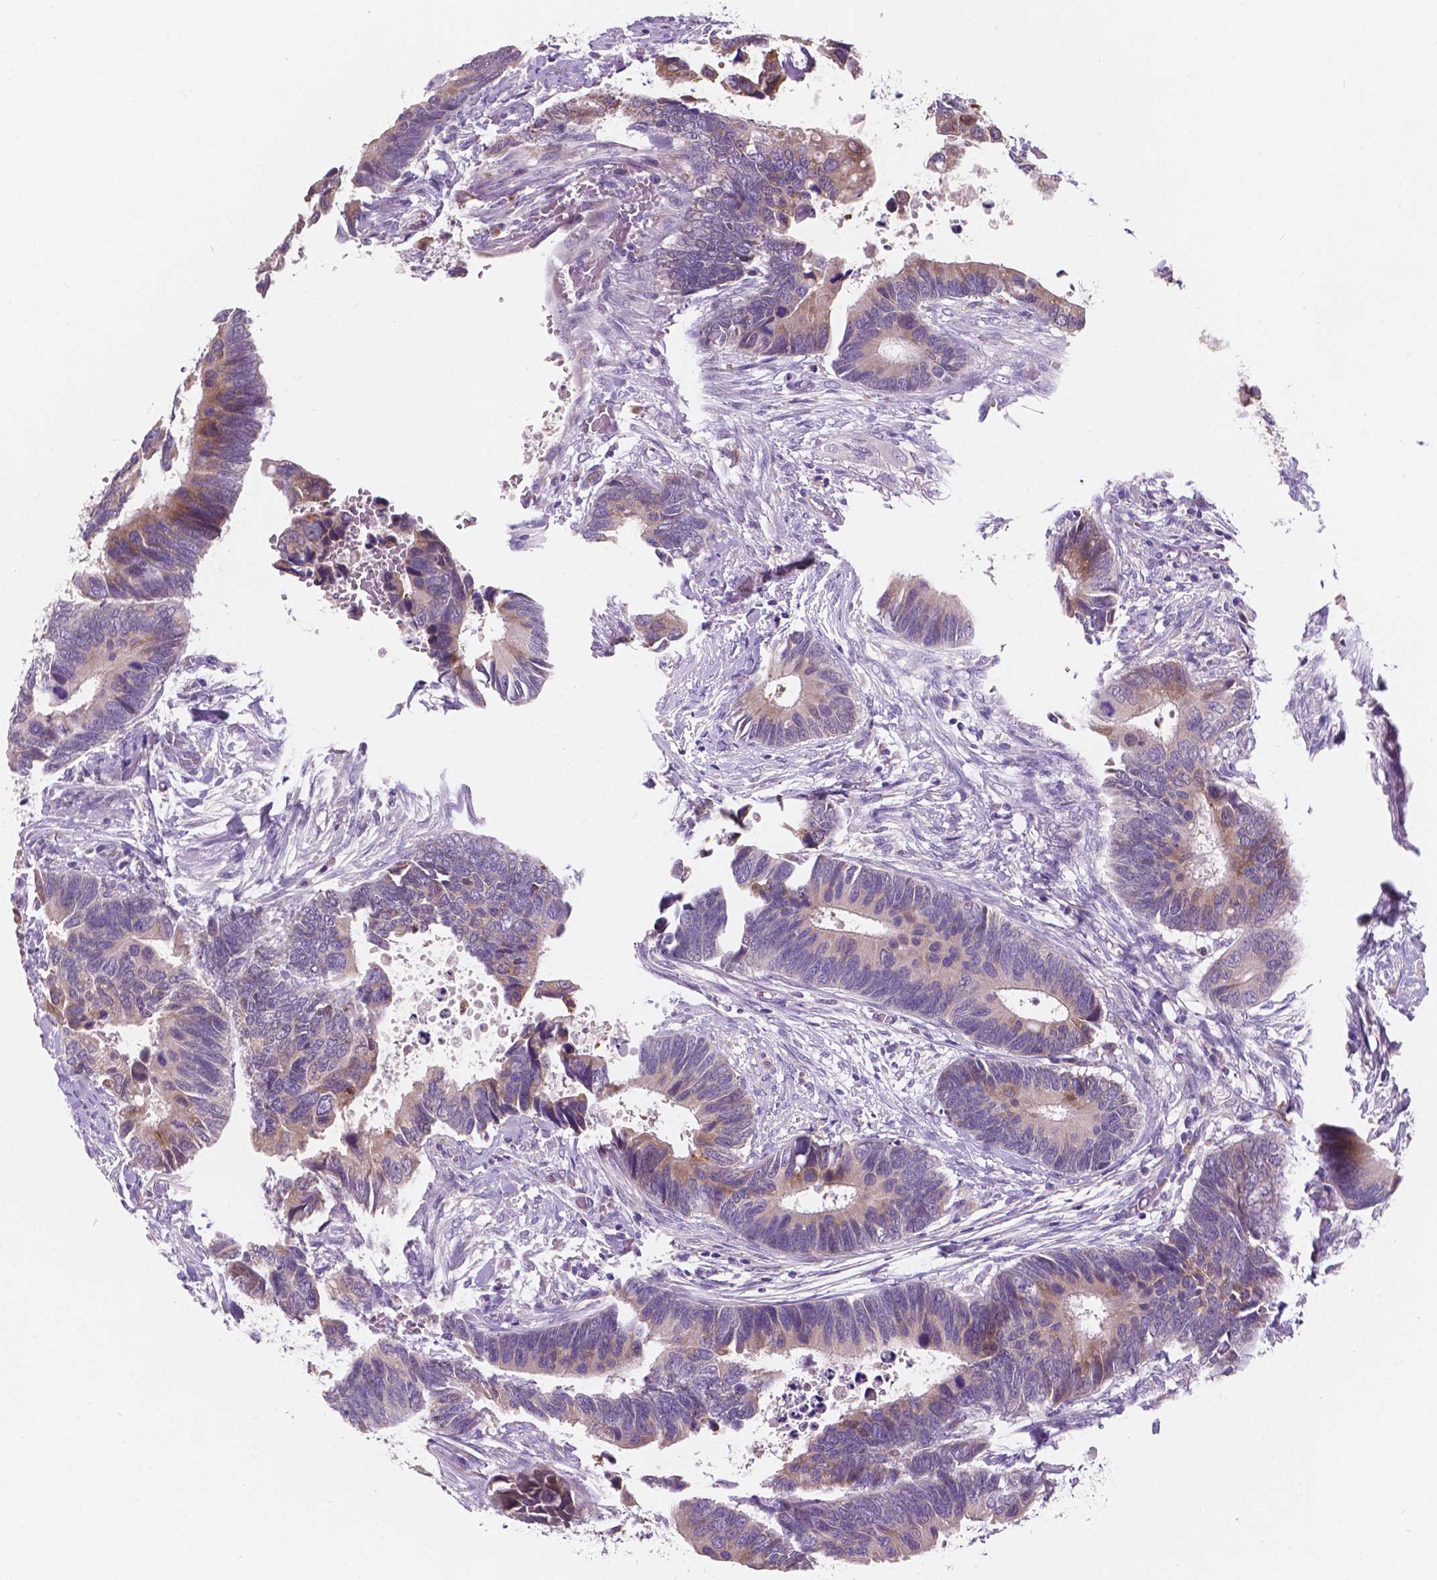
{"staining": {"intensity": "weak", "quantity": "25%-75%", "location": "cytoplasmic/membranous"}, "tissue": "colorectal cancer", "cell_type": "Tumor cells", "image_type": "cancer", "snomed": [{"axis": "morphology", "description": "Adenocarcinoma, NOS"}, {"axis": "topography", "description": "Colon"}], "caption": "Human colorectal cancer stained with a brown dye demonstrates weak cytoplasmic/membranous positive expression in about 25%-75% of tumor cells.", "gene": "IREB2", "patient": {"sex": "male", "age": 49}}